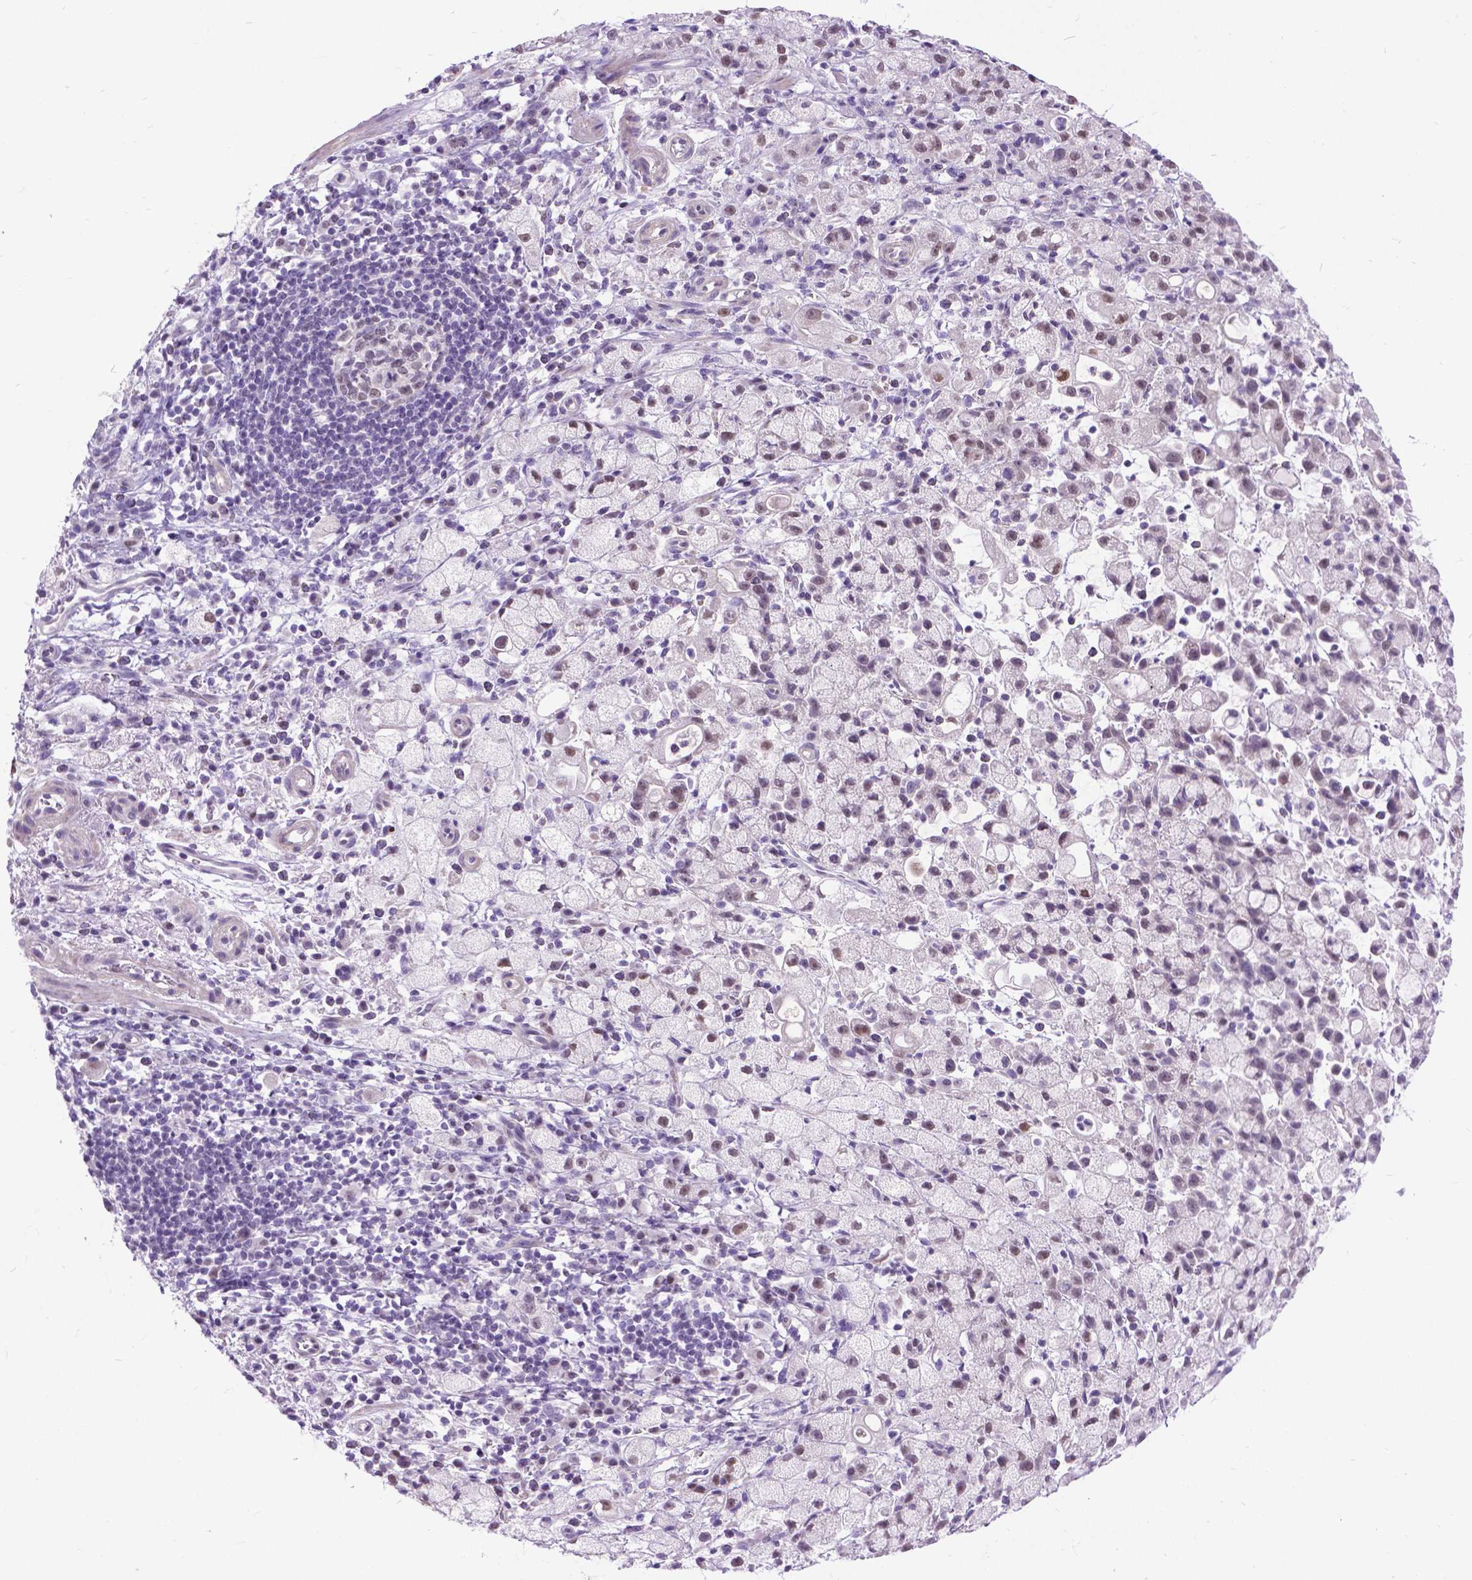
{"staining": {"intensity": "moderate", "quantity": "<25%", "location": "nuclear"}, "tissue": "stomach cancer", "cell_type": "Tumor cells", "image_type": "cancer", "snomed": [{"axis": "morphology", "description": "Adenocarcinoma, NOS"}, {"axis": "topography", "description": "Stomach"}], "caption": "Protein staining shows moderate nuclear positivity in approximately <25% of tumor cells in stomach cancer (adenocarcinoma).", "gene": "APCDD1L", "patient": {"sex": "male", "age": 58}}